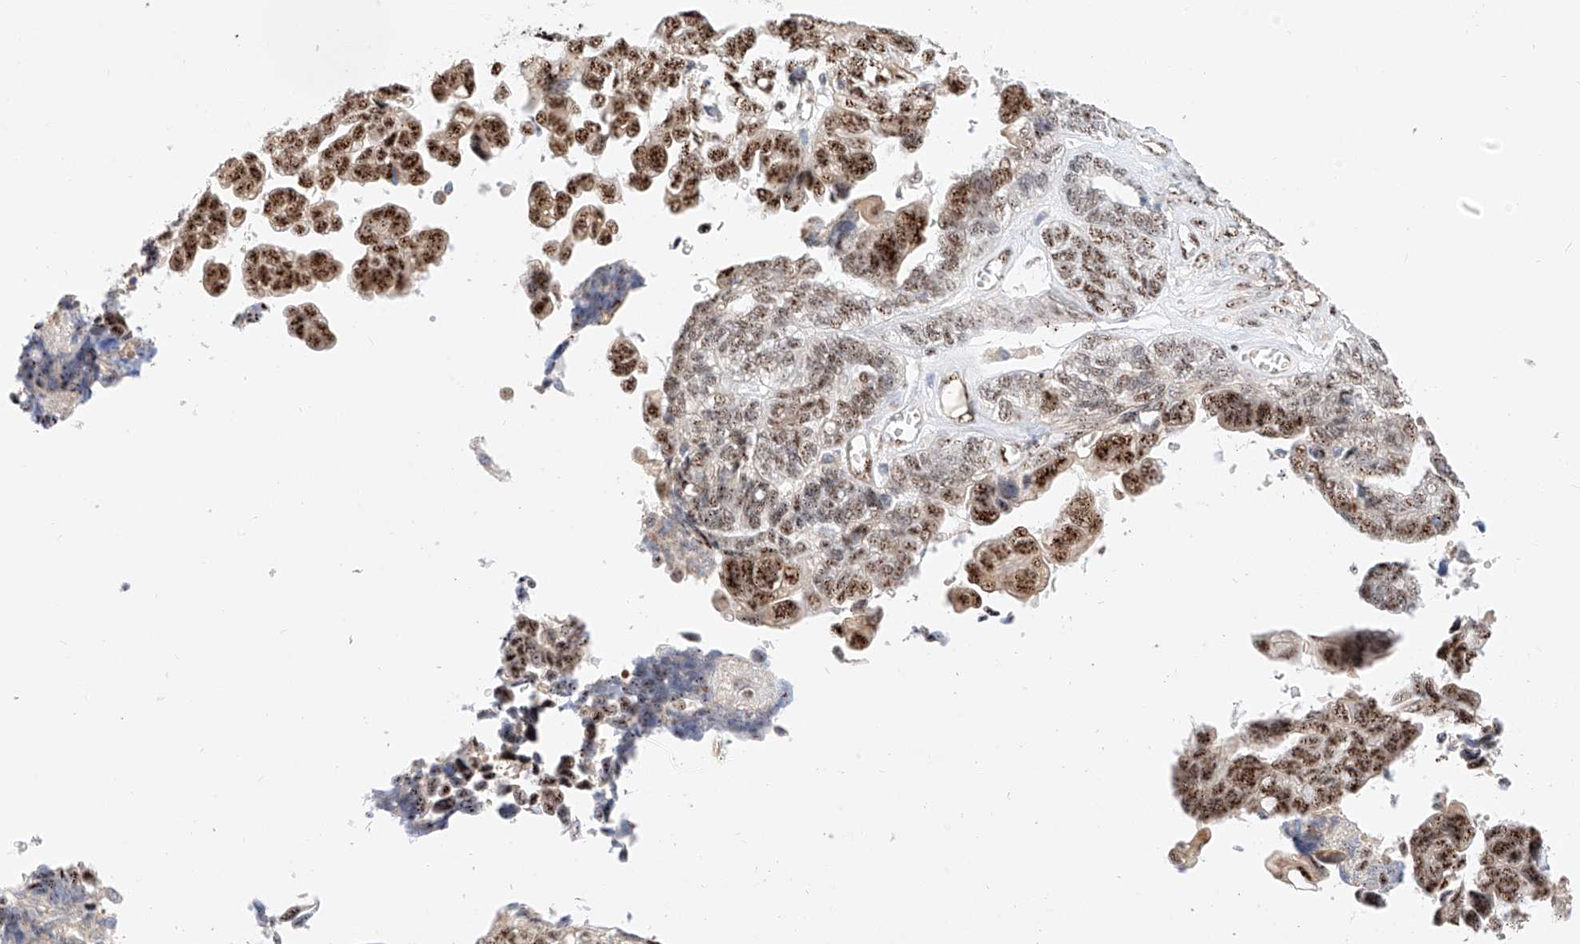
{"staining": {"intensity": "strong", "quantity": ">75%", "location": "nuclear"}, "tissue": "ovarian cancer", "cell_type": "Tumor cells", "image_type": "cancer", "snomed": [{"axis": "morphology", "description": "Cystadenocarcinoma, serous, NOS"}, {"axis": "topography", "description": "Ovary"}], "caption": "An immunohistochemistry (IHC) image of tumor tissue is shown. Protein staining in brown labels strong nuclear positivity in ovarian cancer within tumor cells.", "gene": "ATXN7L2", "patient": {"sex": "female", "age": 79}}